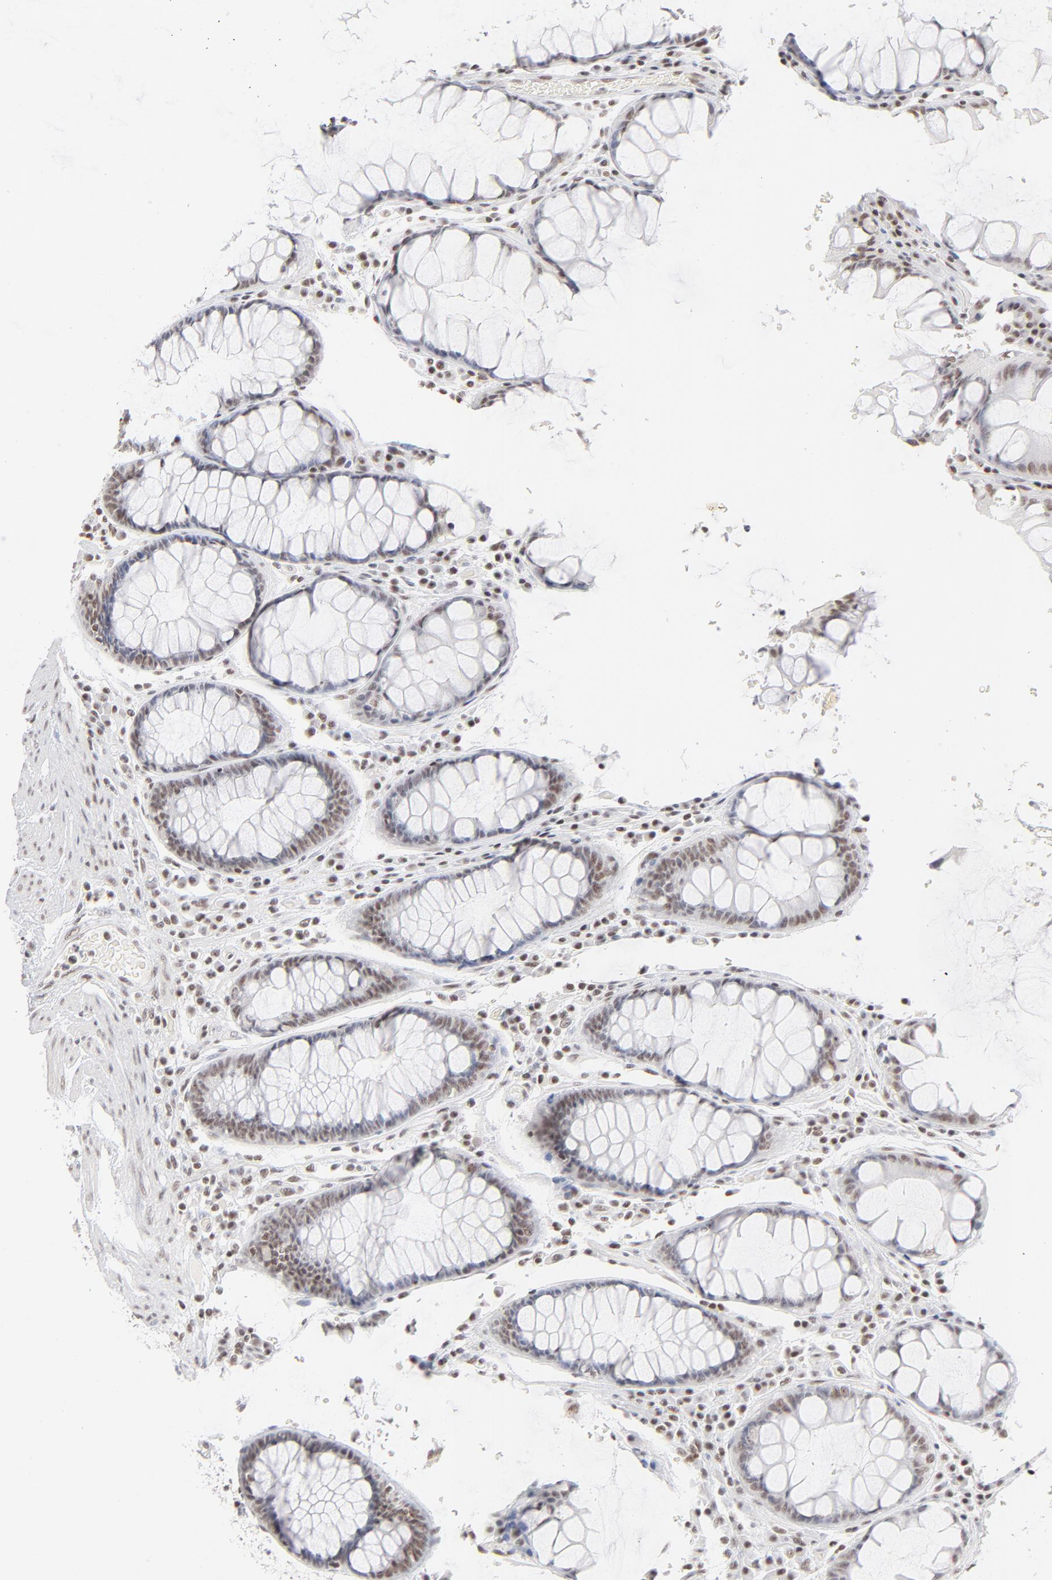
{"staining": {"intensity": "weak", "quantity": ">75%", "location": "nuclear"}, "tissue": "colorectal cancer", "cell_type": "Tumor cells", "image_type": "cancer", "snomed": [{"axis": "morphology", "description": "Normal tissue, NOS"}, {"axis": "morphology", "description": "Adenocarcinoma, NOS"}, {"axis": "topography", "description": "Colon"}], "caption": "High-power microscopy captured an immunohistochemistry (IHC) micrograph of colorectal cancer (adenocarcinoma), revealing weak nuclear expression in about >75% of tumor cells.", "gene": "ZNF143", "patient": {"sex": "female", "age": 78}}